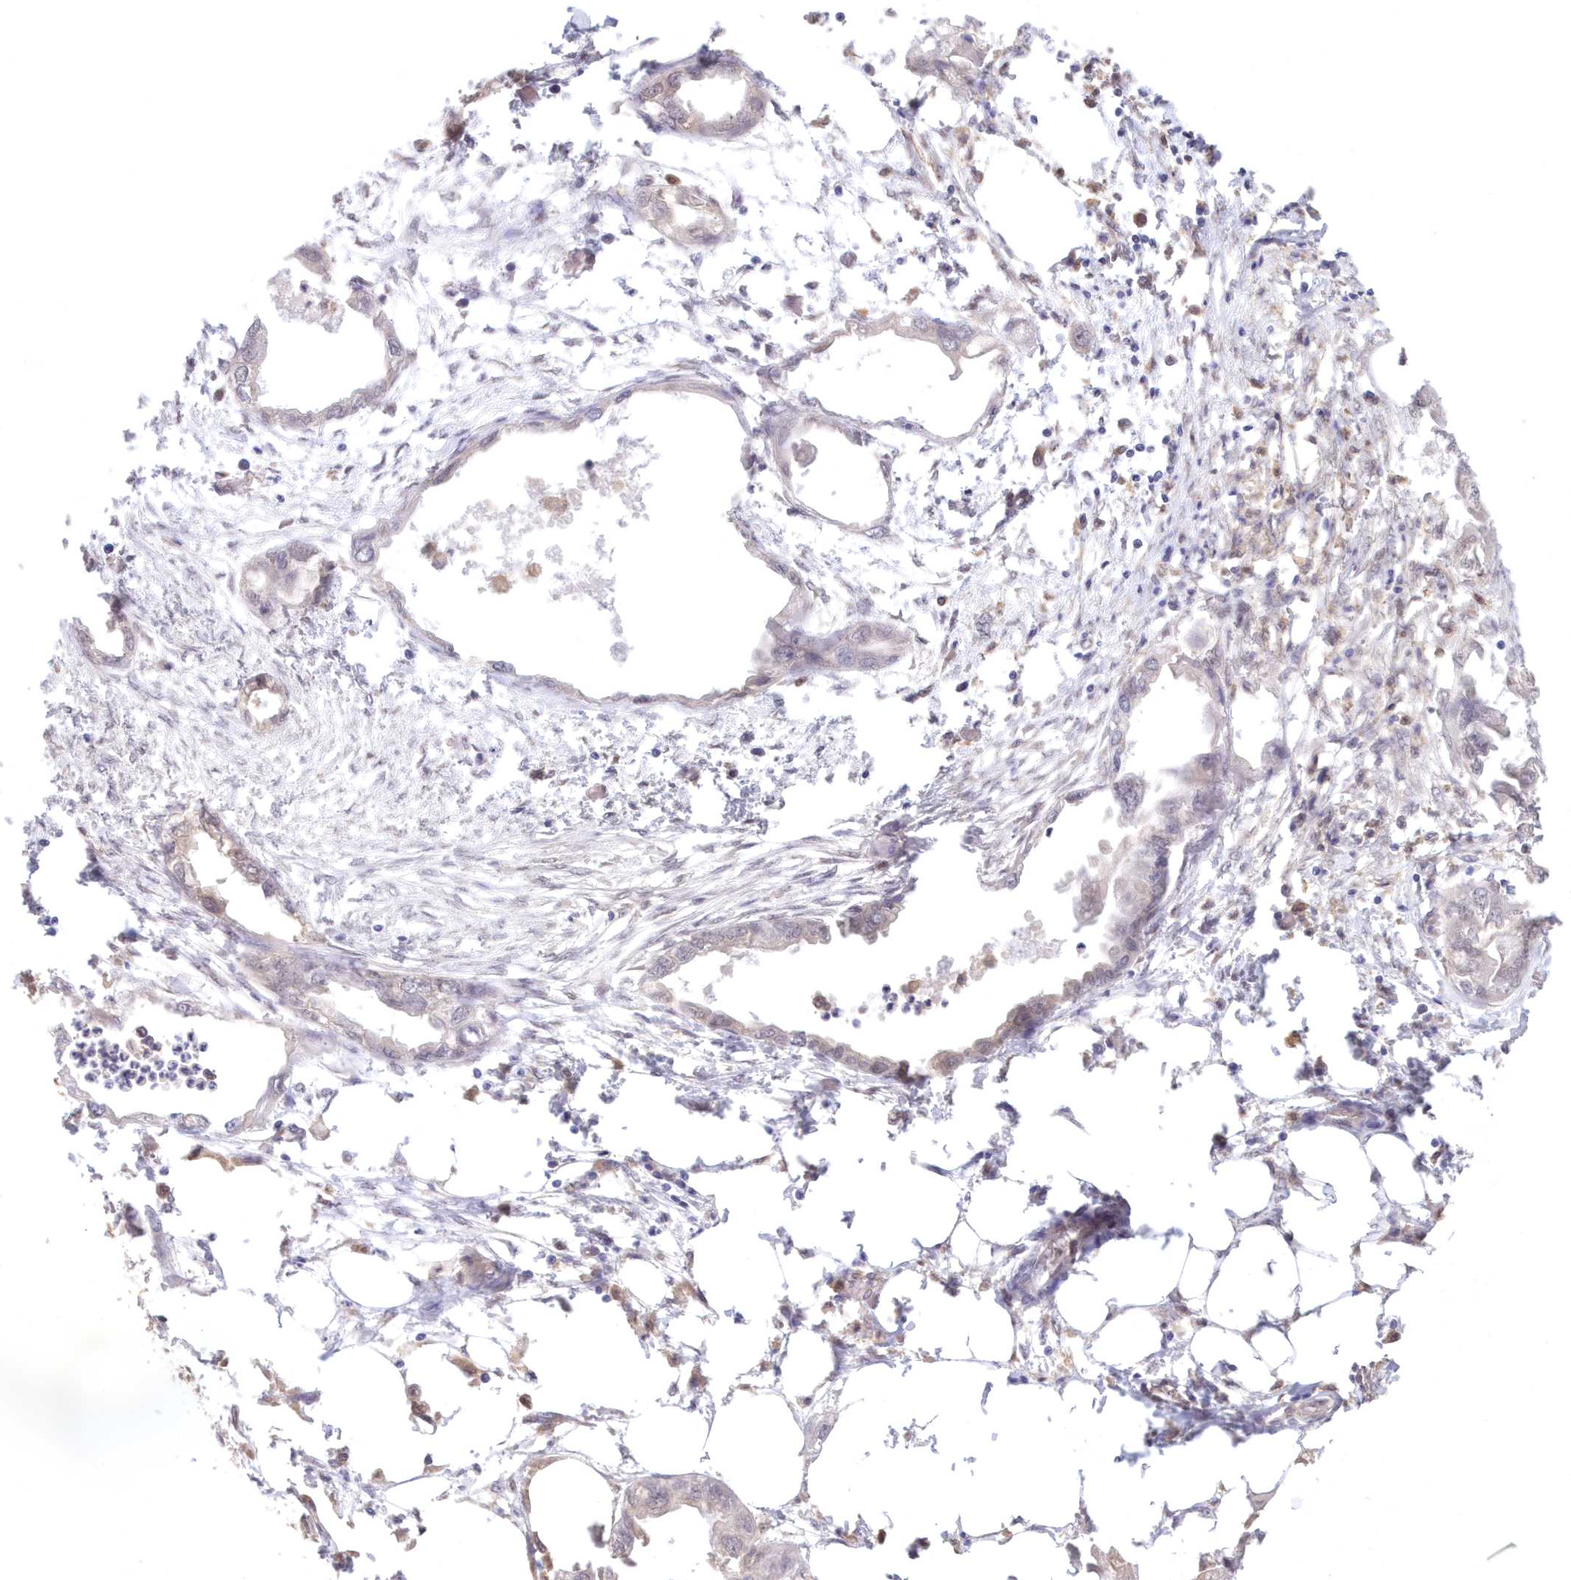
{"staining": {"intensity": "negative", "quantity": "none", "location": "none"}, "tissue": "endometrial cancer", "cell_type": "Tumor cells", "image_type": "cancer", "snomed": [{"axis": "morphology", "description": "Adenocarcinoma, NOS"}, {"axis": "morphology", "description": "Adenocarcinoma, metastatic, NOS"}, {"axis": "topography", "description": "Adipose tissue"}, {"axis": "topography", "description": "Endometrium"}], "caption": "Immunohistochemistry (IHC) histopathology image of neoplastic tissue: human metastatic adenocarcinoma (endometrial) stained with DAB exhibits no significant protein positivity in tumor cells. The staining is performed using DAB (3,3'-diaminobenzidine) brown chromogen with nuclei counter-stained in using hematoxylin.", "gene": "RNPEP", "patient": {"sex": "female", "age": 67}}